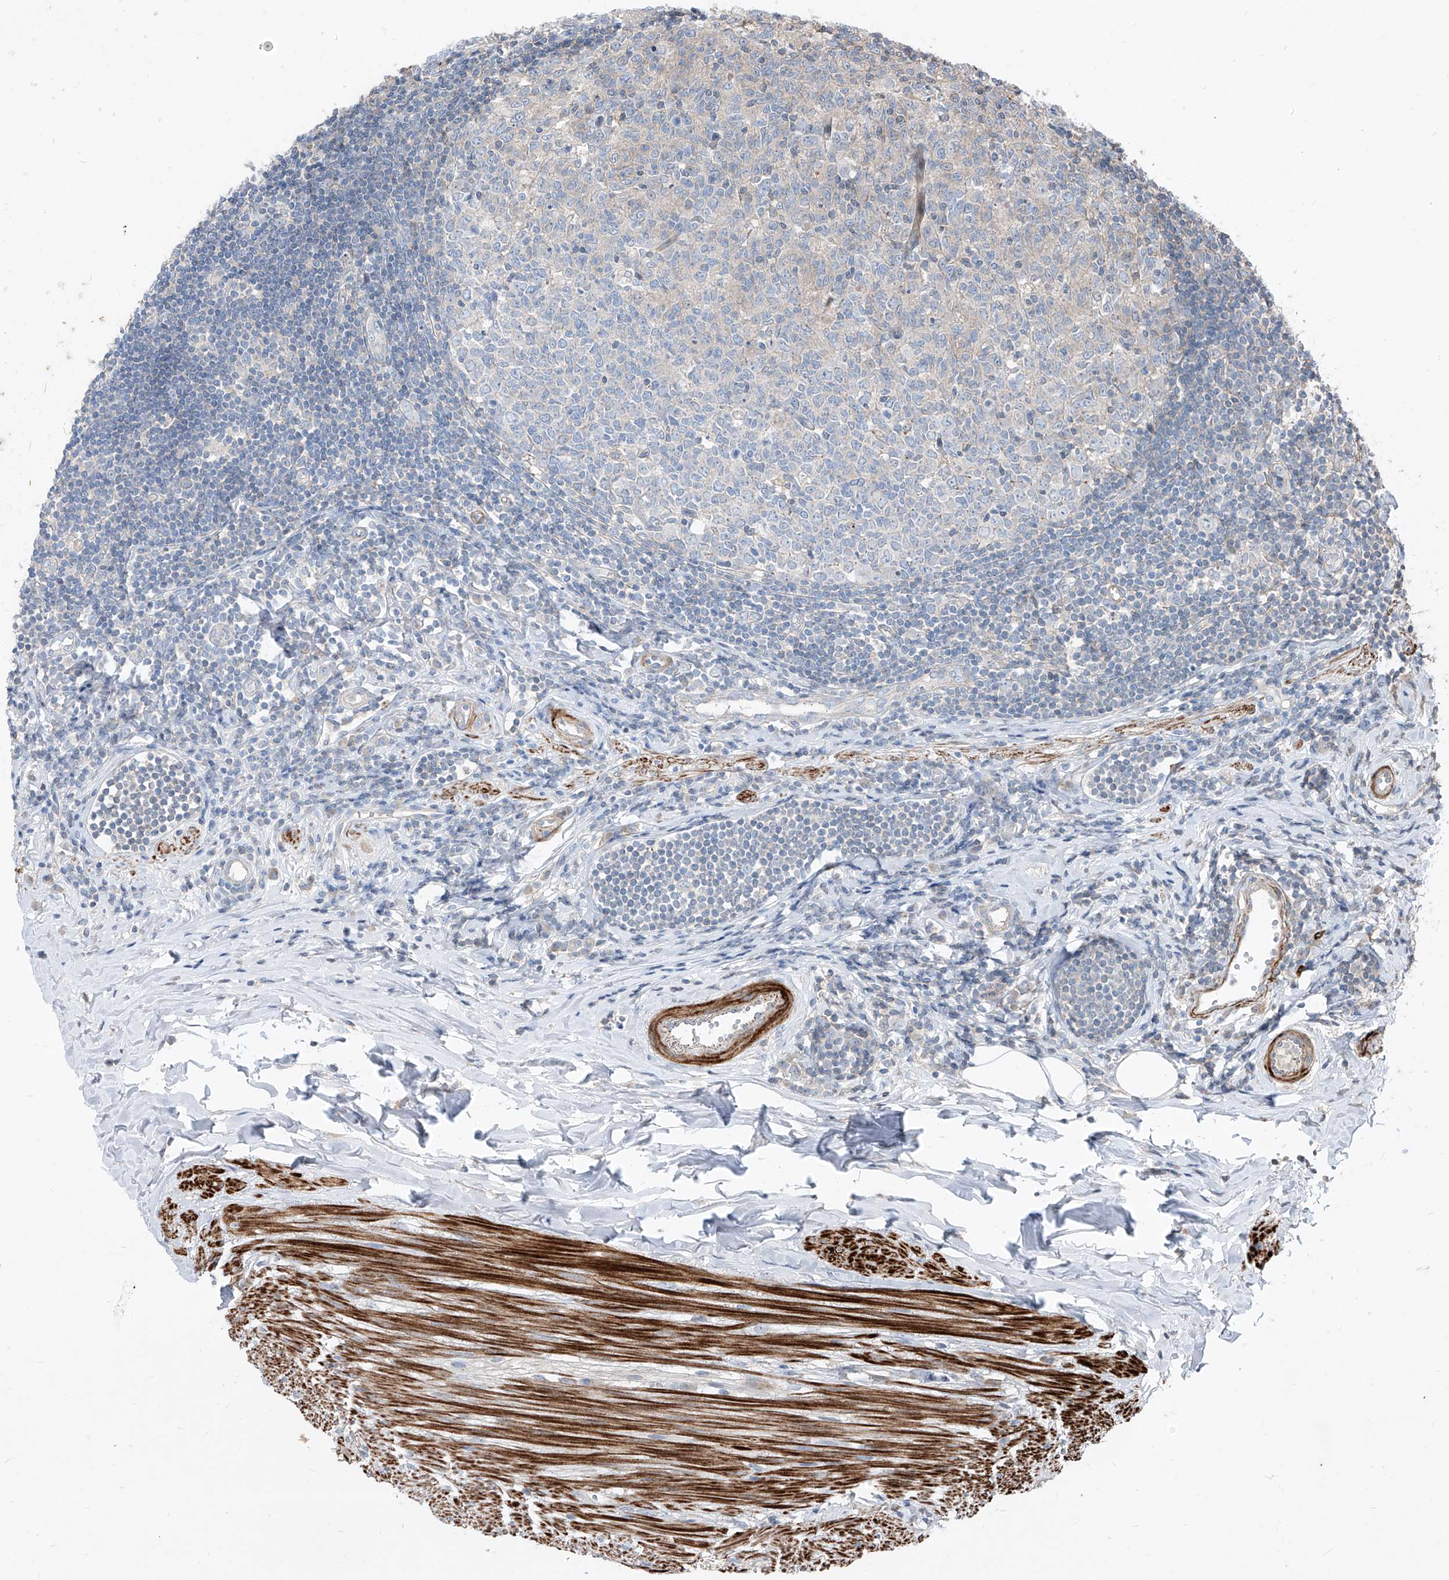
{"staining": {"intensity": "negative", "quantity": "none", "location": "none"}, "tissue": "appendix", "cell_type": "Glandular cells", "image_type": "normal", "snomed": [{"axis": "morphology", "description": "Normal tissue, NOS"}, {"axis": "topography", "description": "Appendix"}], "caption": "High power microscopy photomicrograph of an IHC image of benign appendix, revealing no significant staining in glandular cells. (Stains: DAB (3,3'-diaminobenzidine) IHC with hematoxylin counter stain, Microscopy: brightfield microscopy at high magnification).", "gene": "UFD1", "patient": {"sex": "female", "age": 54}}